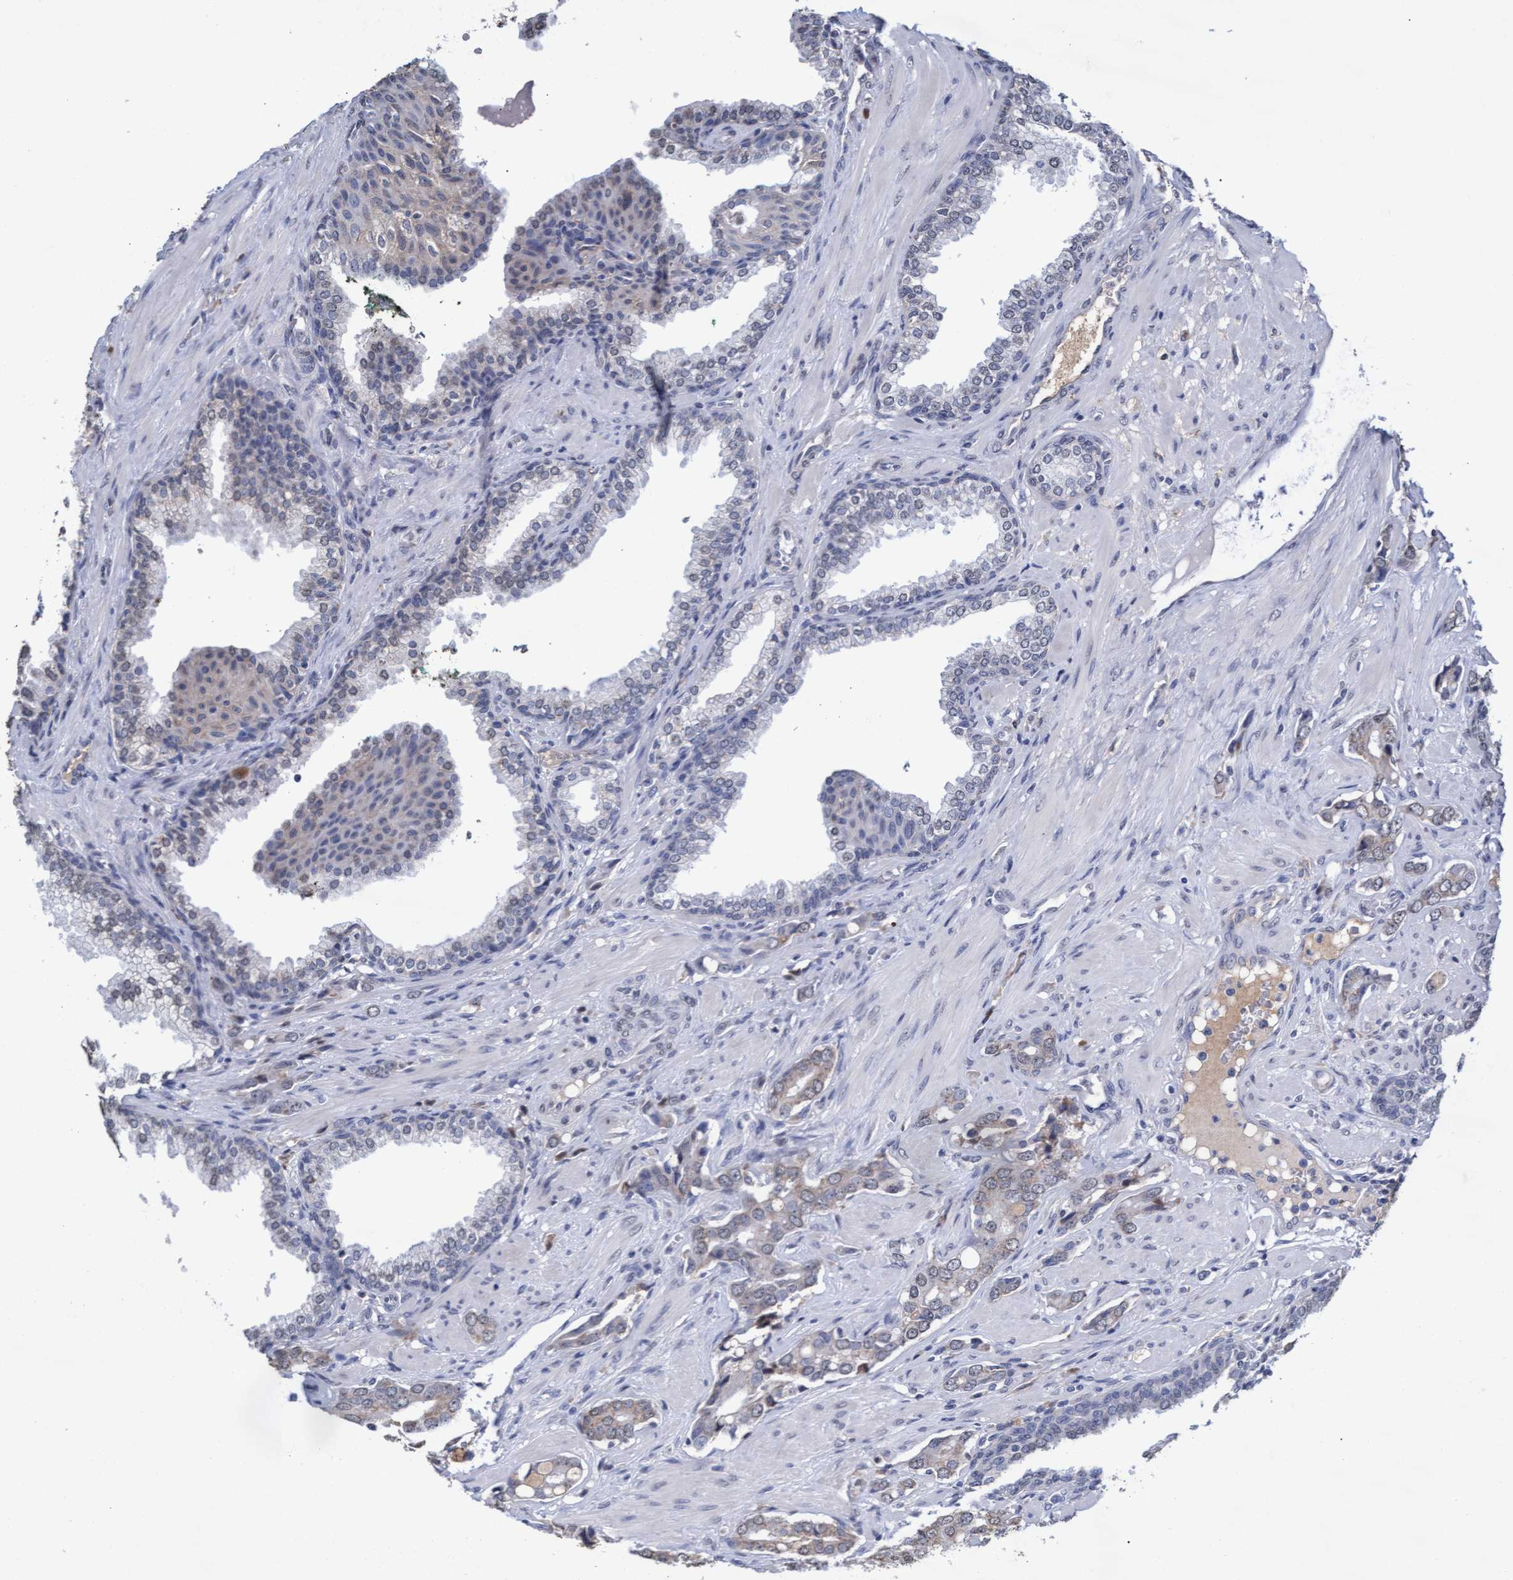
{"staining": {"intensity": "weak", "quantity": "<25%", "location": "cytoplasmic/membranous"}, "tissue": "prostate cancer", "cell_type": "Tumor cells", "image_type": "cancer", "snomed": [{"axis": "morphology", "description": "Adenocarcinoma, High grade"}, {"axis": "topography", "description": "Prostate"}], "caption": "Prostate cancer was stained to show a protein in brown. There is no significant expression in tumor cells. (Brightfield microscopy of DAB (3,3'-diaminobenzidine) immunohistochemistry at high magnification).", "gene": "GPR39", "patient": {"sex": "male", "age": 52}}